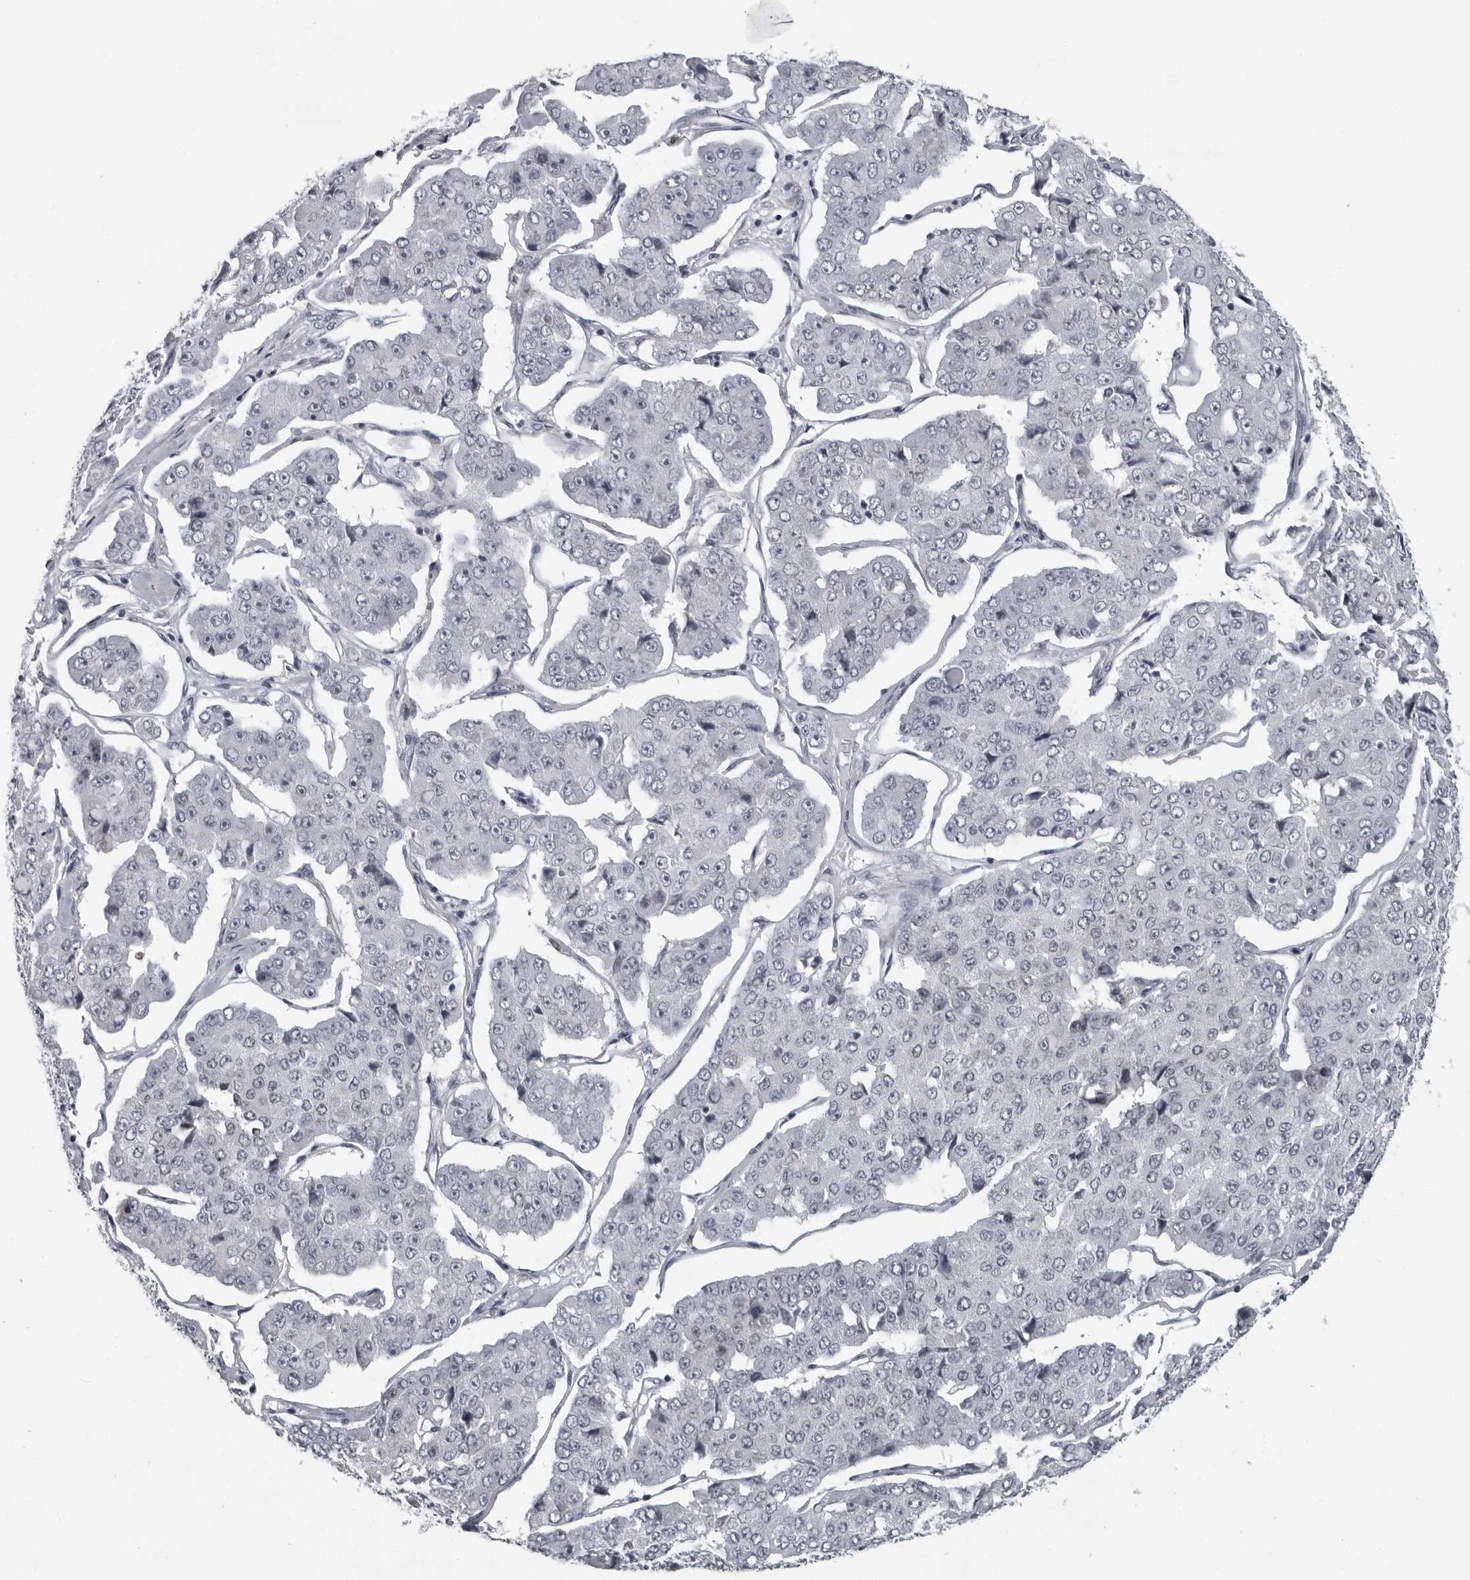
{"staining": {"intensity": "negative", "quantity": "none", "location": "none"}, "tissue": "pancreatic cancer", "cell_type": "Tumor cells", "image_type": "cancer", "snomed": [{"axis": "morphology", "description": "Adenocarcinoma, NOS"}, {"axis": "topography", "description": "Pancreas"}], "caption": "This is an IHC micrograph of pancreatic adenocarcinoma. There is no positivity in tumor cells.", "gene": "LZIC", "patient": {"sex": "male", "age": 50}}